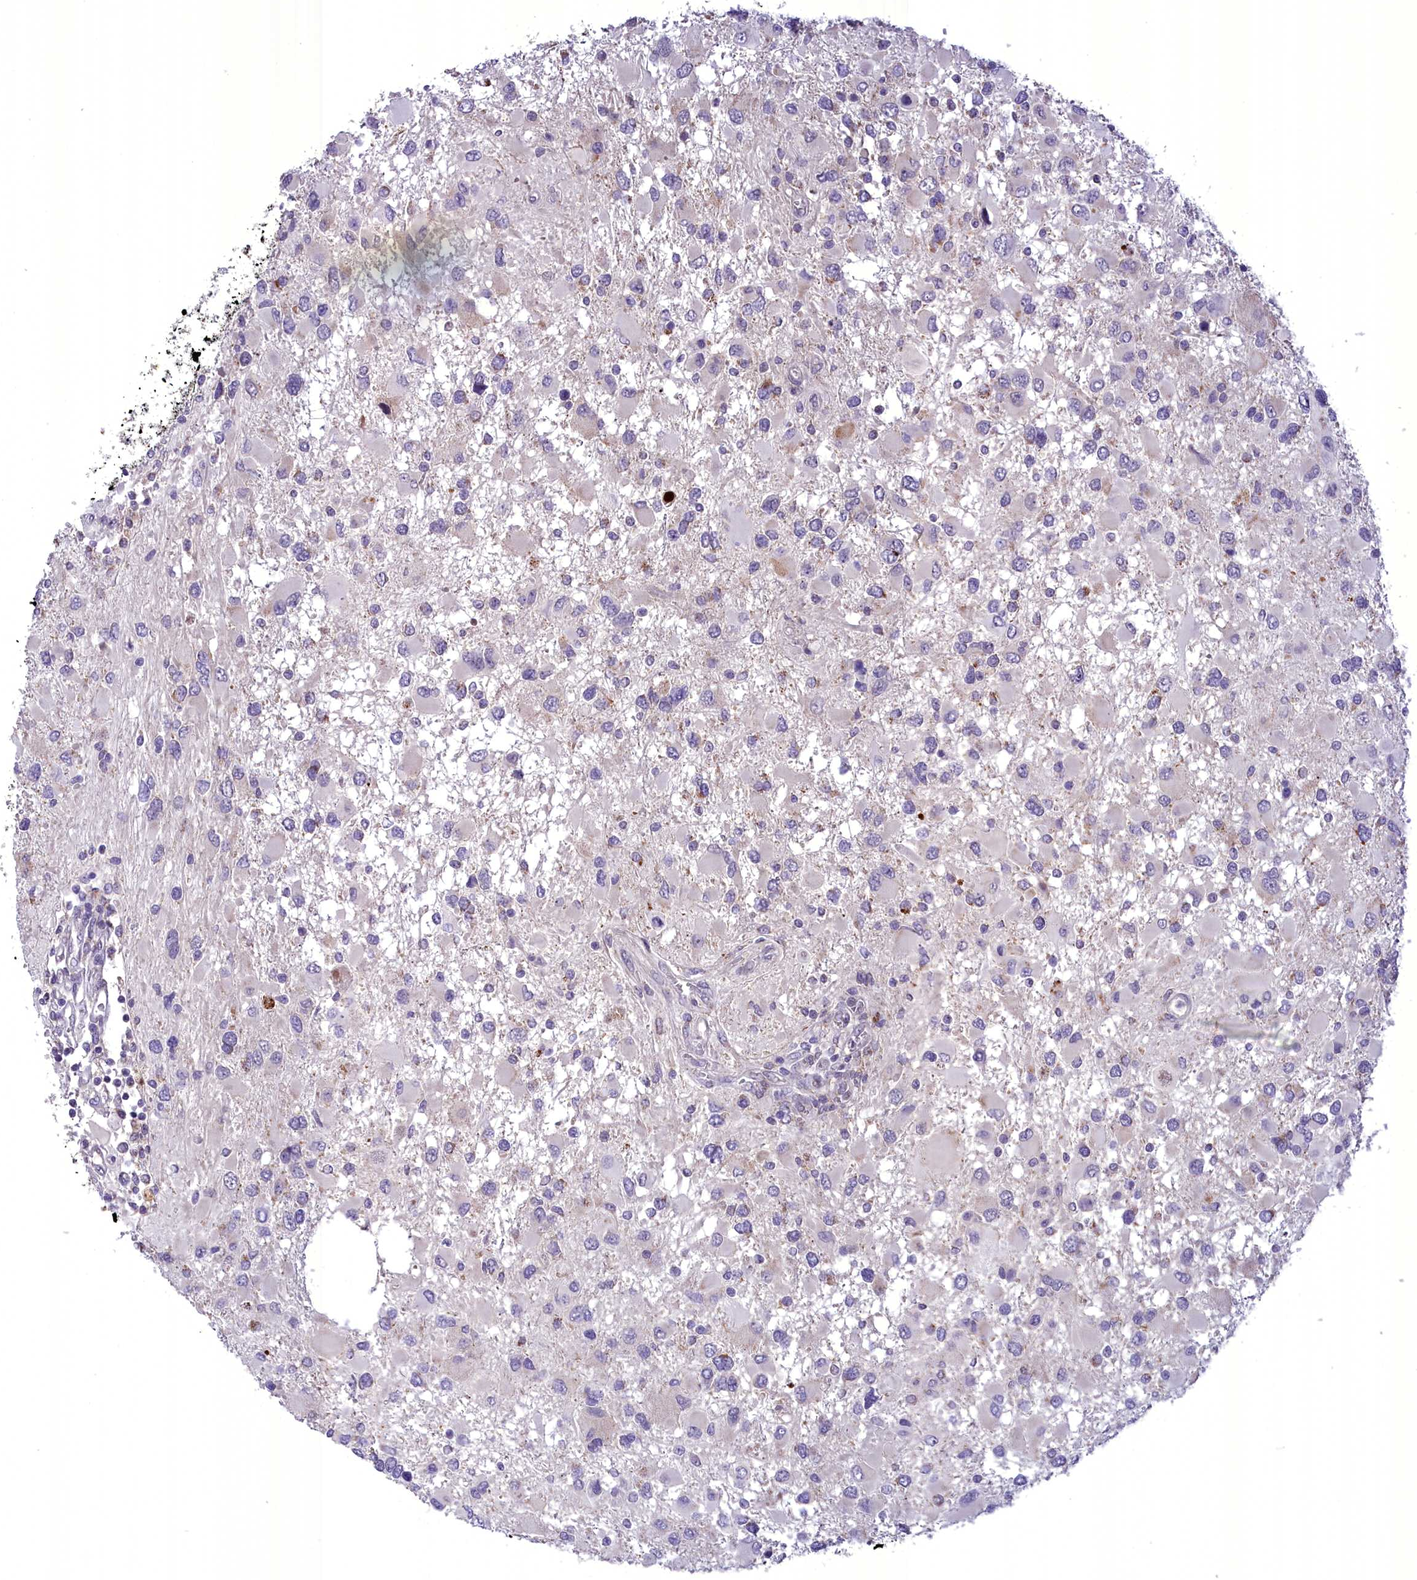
{"staining": {"intensity": "negative", "quantity": "none", "location": "none"}, "tissue": "glioma", "cell_type": "Tumor cells", "image_type": "cancer", "snomed": [{"axis": "morphology", "description": "Glioma, malignant, High grade"}, {"axis": "topography", "description": "Brain"}], "caption": "Immunohistochemistry (IHC) histopathology image of human glioma stained for a protein (brown), which displays no positivity in tumor cells.", "gene": "FAM149B1", "patient": {"sex": "male", "age": 53}}